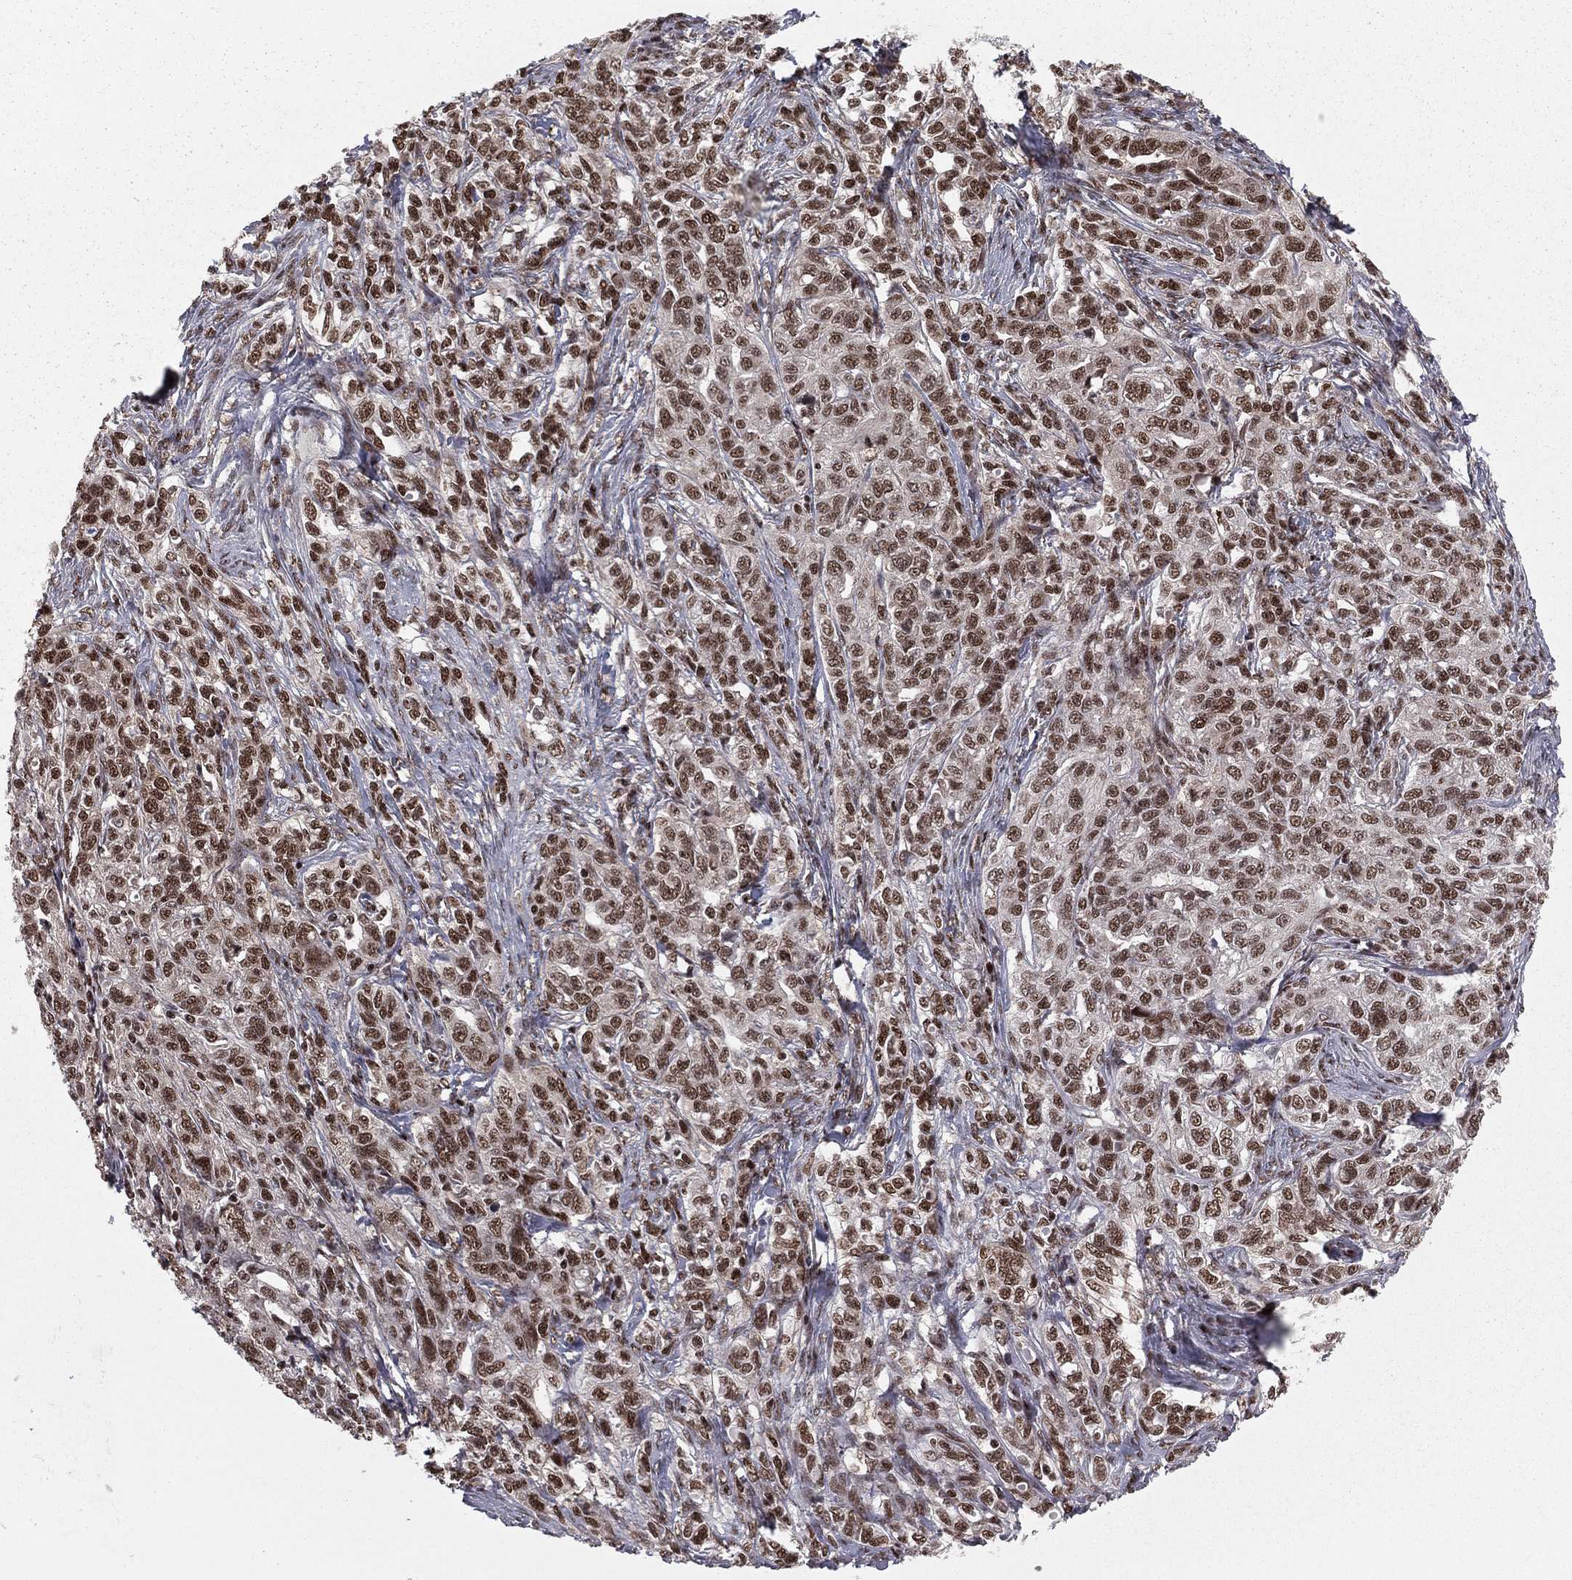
{"staining": {"intensity": "strong", "quantity": "25%-75%", "location": "nuclear"}, "tissue": "ovarian cancer", "cell_type": "Tumor cells", "image_type": "cancer", "snomed": [{"axis": "morphology", "description": "Cystadenocarcinoma, serous, NOS"}, {"axis": "topography", "description": "Ovary"}], "caption": "Immunohistochemistry (DAB (3,3'-diaminobenzidine)) staining of serous cystadenocarcinoma (ovarian) shows strong nuclear protein expression in about 25%-75% of tumor cells. (DAB (3,3'-diaminobenzidine) = brown stain, brightfield microscopy at high magnification).", "gene": "NFYB", "patient": {"sex": "female", "age": 71}}